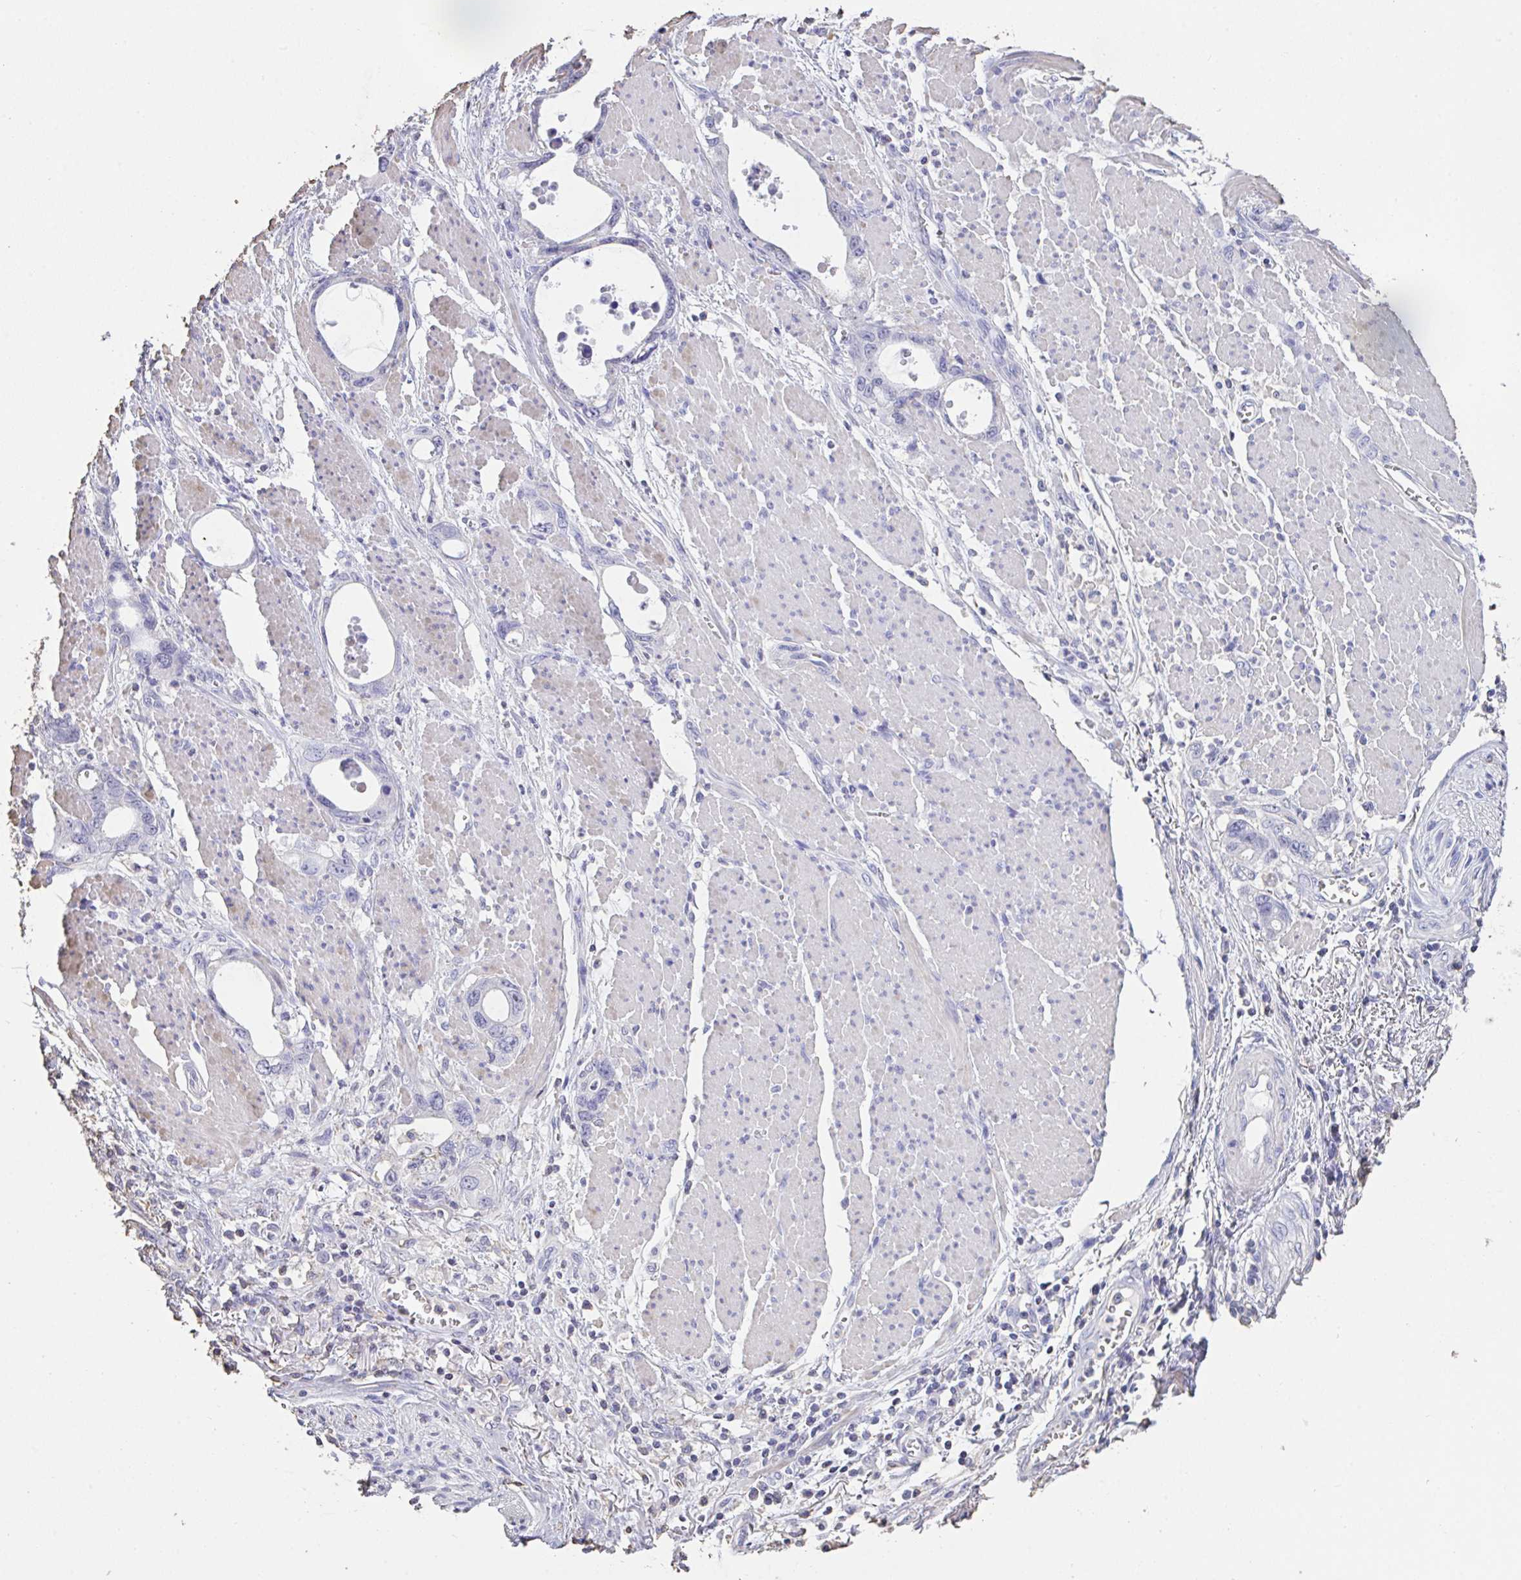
{"staining": {"intensity": "negative", "quantity": "none", "location": "none"}, "tissue": "stomach cancer", "cell_type": "Tumor cells", "image_type": "cancer", "snomed": [{"axis": "morphology", "description": "Adenocarcinoma, NOS"}, {"axis": "topography", "description": "Stomach, upper"}], "caption": "Histopathology image shows no significant protein staining in tumor cells of stomach cancer.", "gene": "IL23R", "patient": {"sex": "male", "age": 74}}